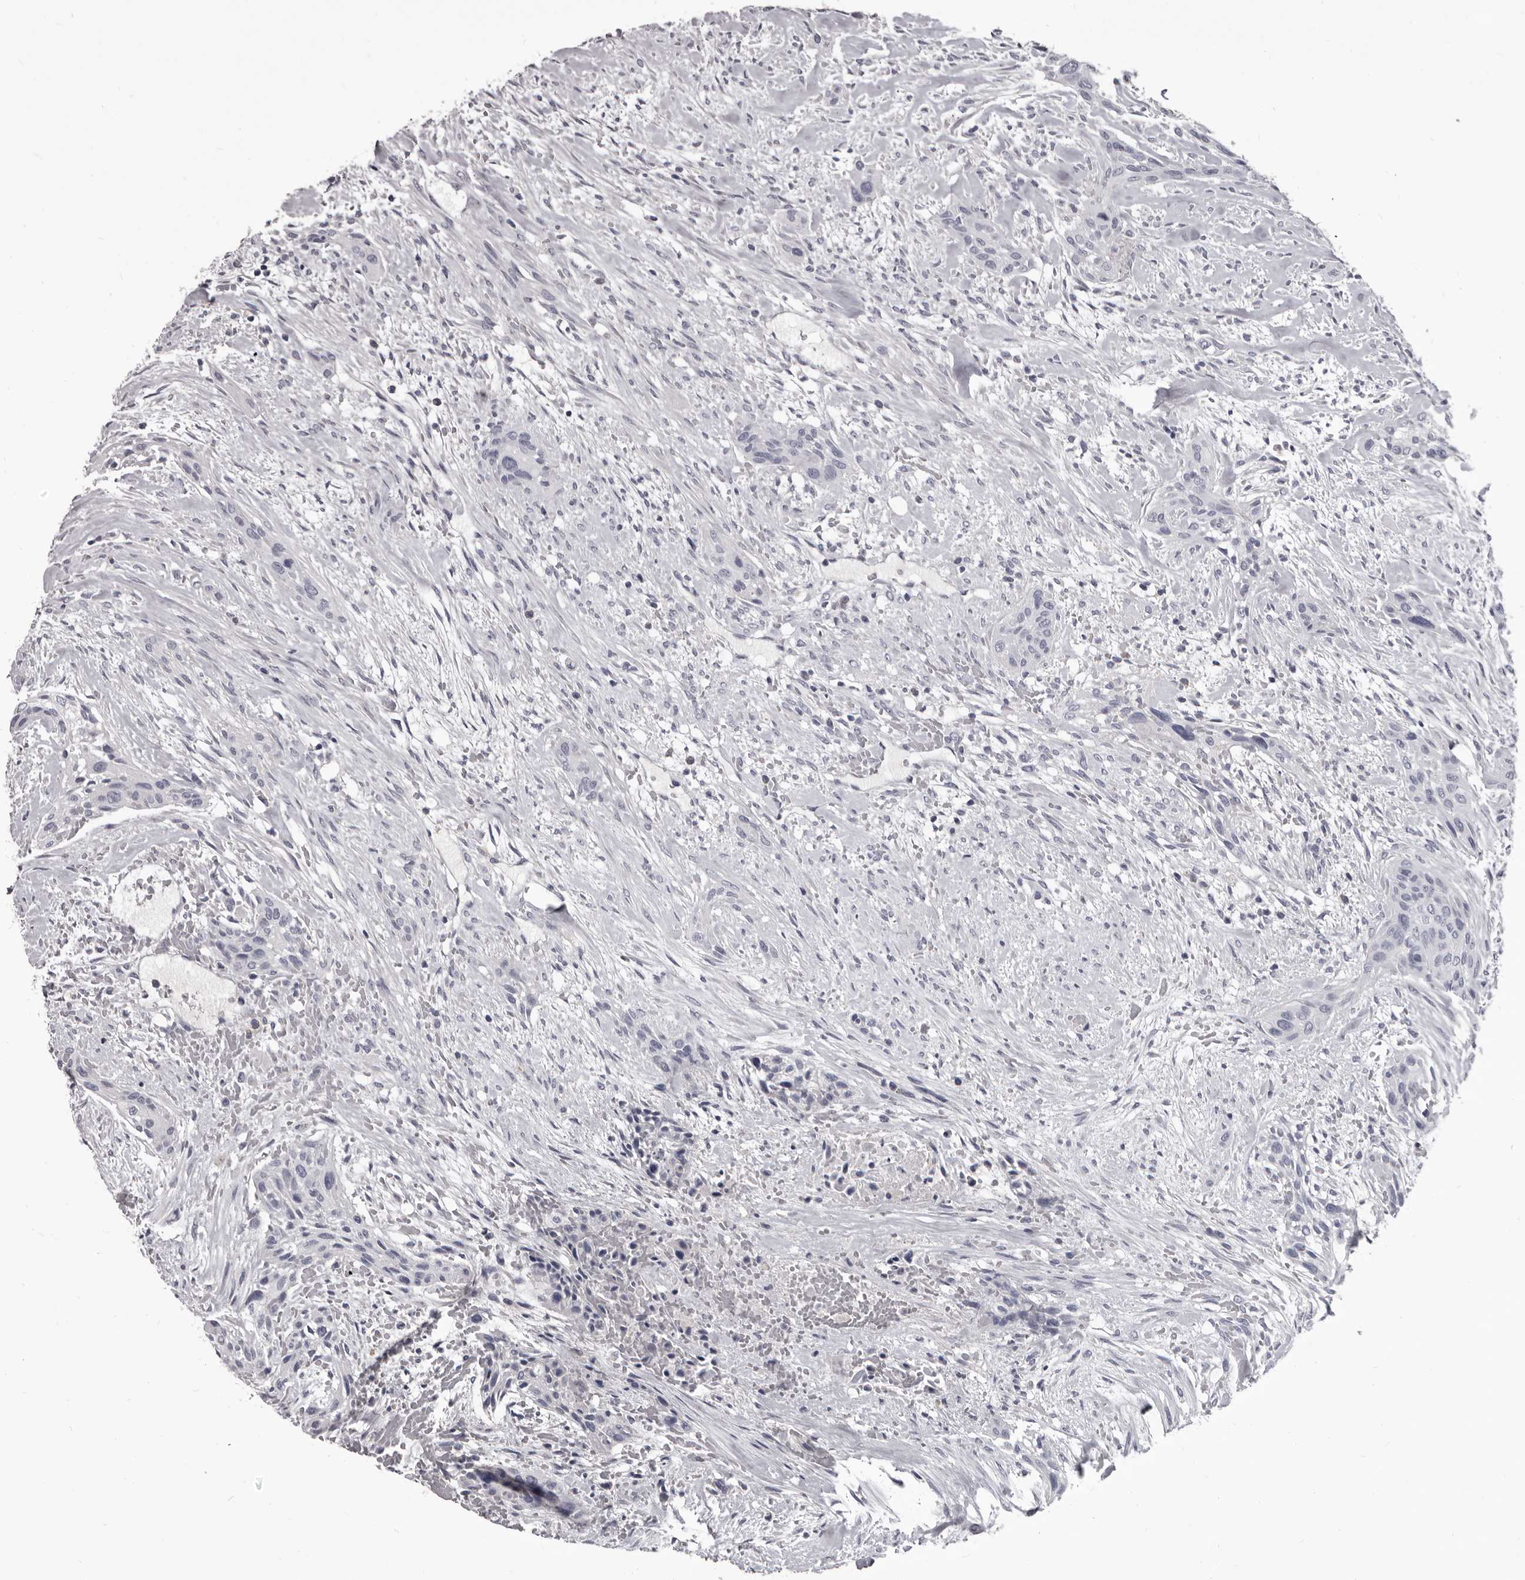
{"staining": {"intensity": "negative", "quantity": "none", "location": "none"}, "tissue": "urothelial cancer", "cell_type": "Tumor cells", "image_type": "cancer", "snomed": [{"axis": "morphology", "description": "Urothelial carcinoma, High grade"}, {"axis": "topography", "description": "Urinary bladder"}], "caption": "This is an immunohistochemistry photomicrograph of urothelial cancer. There is no expression in tumor cells.", "gene": "GZMH", "patient": {"sex": "male", "age": 35}}